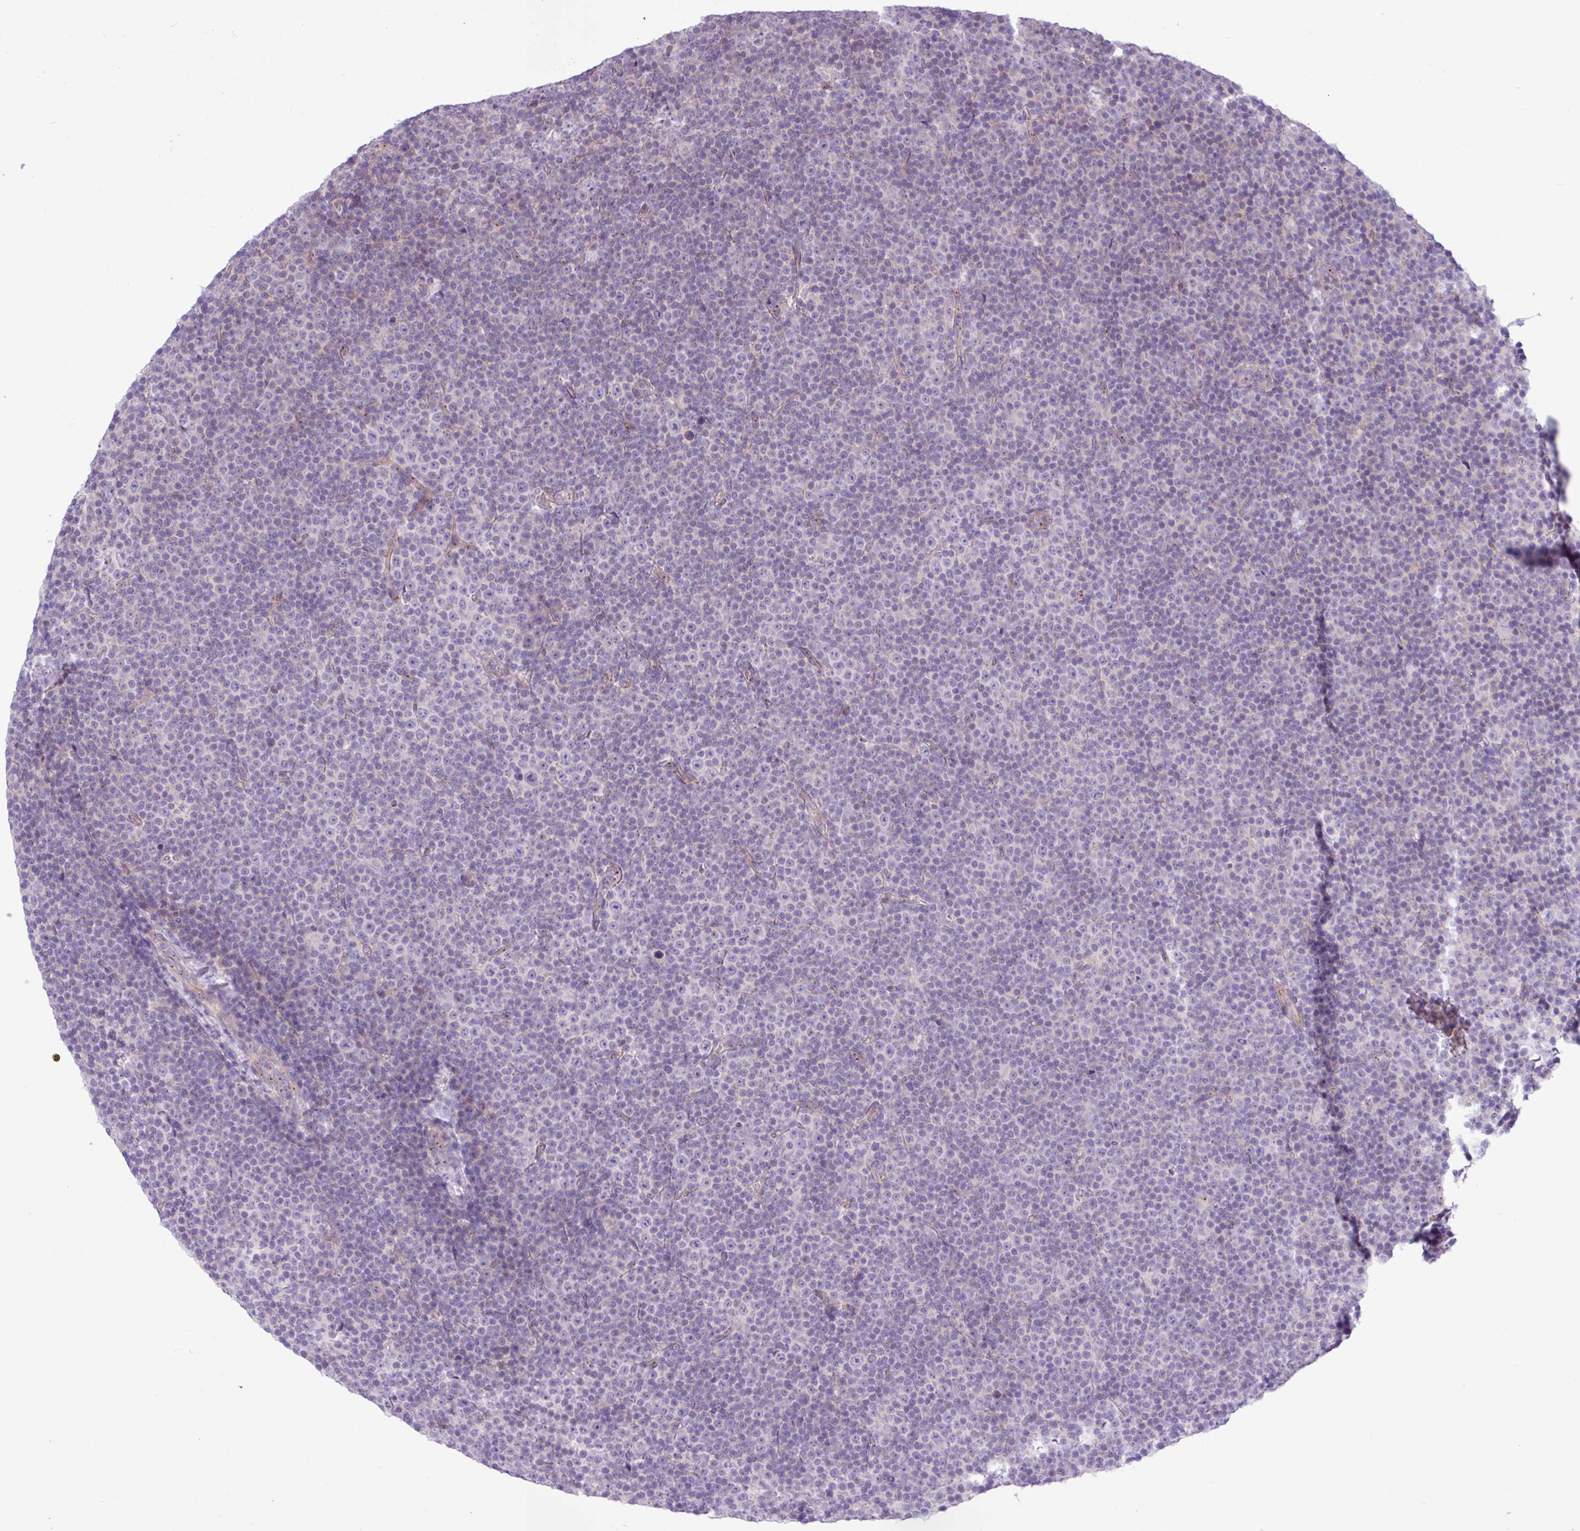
{"staining": {"intensity": "negative", "quantity": "none", "location": "none"}, "tissue": "lymphoma", "cell_type": "Tumor cells", "image_type": "cancer", "snomed": [{"axis": "morphology", "description": "Malignant lymphoma, non-Hodgkin's type, Low grade"}, {"axis": "topography", "description": "Lymph node"}], "caption": "Immunohistochemistry image of lymphoma stained for a protein (brown), which demonstrates no expression in tumor cells.", "gene": "SPINK8", "patient": {"sex": "female", "age": 67}}